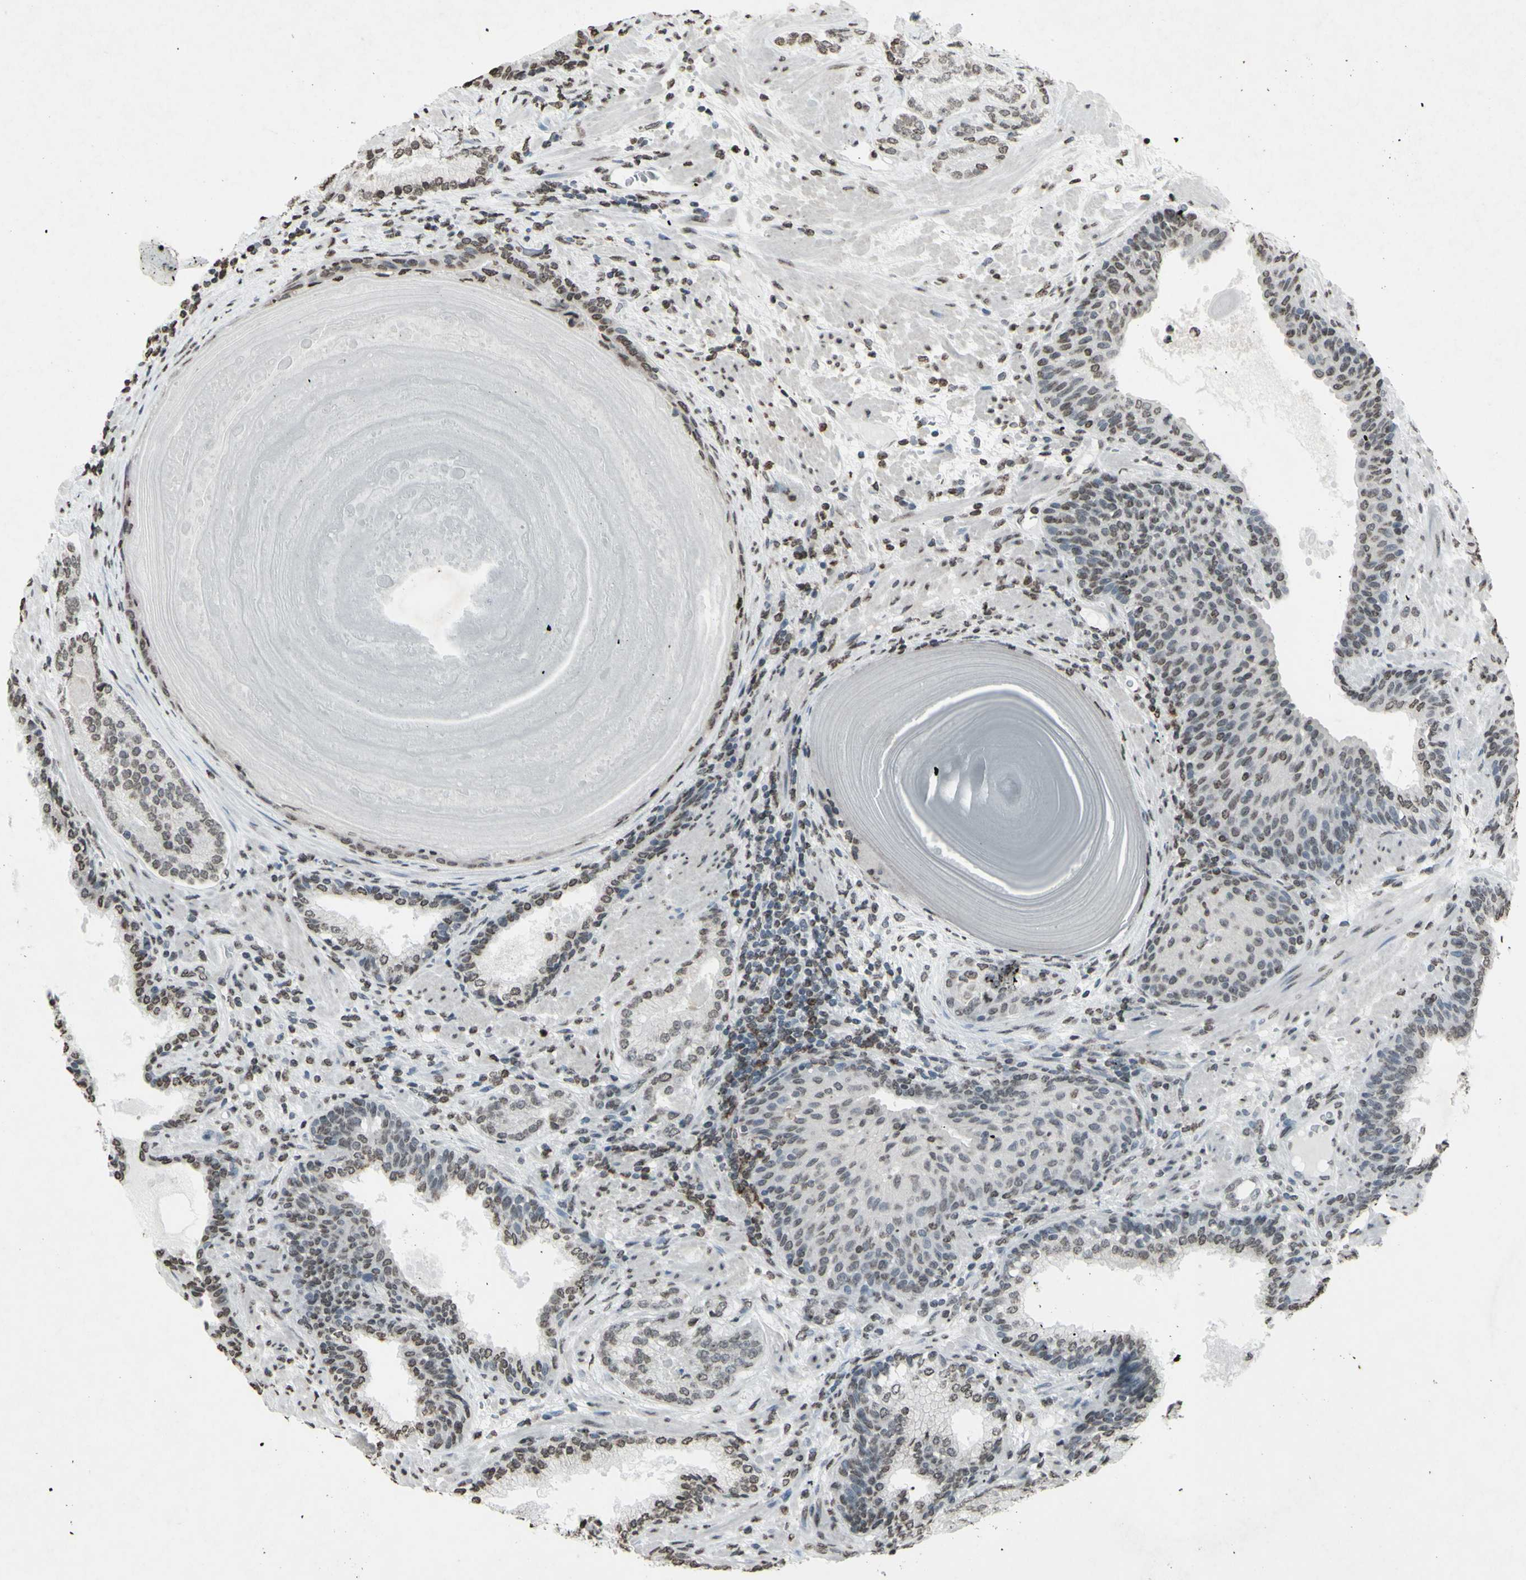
{"staining": {"intensity": "weak", "quantity": "25%-75%", "location": "nuclear"}, "tissue": "prostate cancer", "cell_type": "Tumor cells", "image_type": "cancer", "snomed": [{"axis": "morphology", "description": "Adenocarcinoma, High grade"}, {"axis": "topography", "description": "Prostate"}], "caption": "Immunohistochemistry histopathology image of neoplastic tissue: prostate cancer stained using immunohistochemistry displays low levels of weak protein expression localized specifically in the nuclear of tumor cells, appearing as a nuclear brown color.", "gene": "CD79B", "patient": {"sex": "male", "age": 61}}